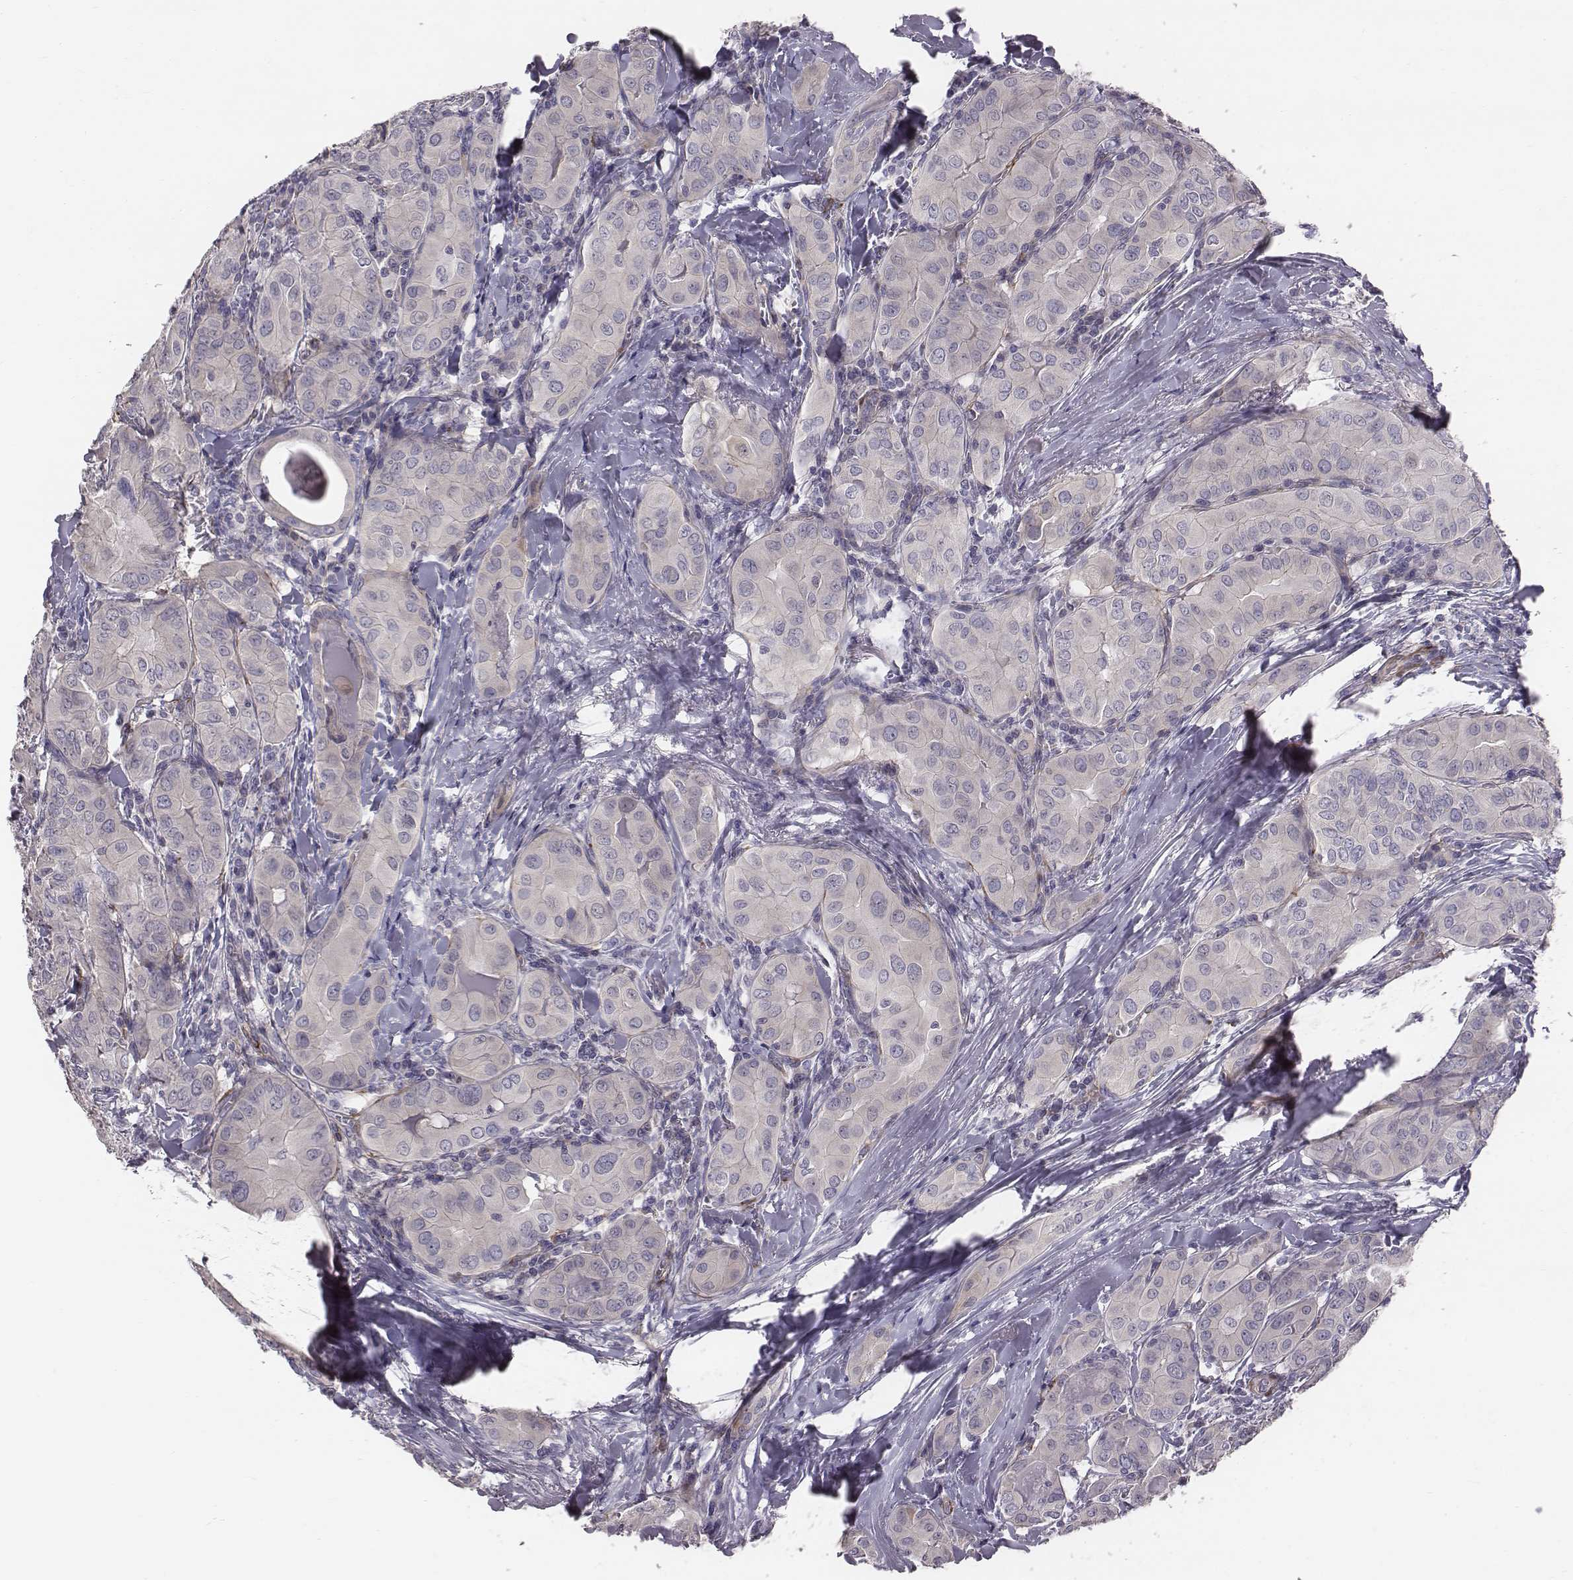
{"staining": {"intensity": "negative", "quantity": "none", "location": "none"}, "tissue": "thyroid cancer", "cell_type": "Tumor cells", "image_type": "cancer", "snomed": [{"axis": "morphology", "description": "Papillary adenocarcinoma, NOS"}, {"axis": "topography", "description": "Thyroid gland"}], "caption": "A photomicrograph of papillary adenocarcinoma (thyroid) stained for a protein displays no brown staining in tumor cells.", "gene": "PRKCZ", "patient": {"sex": "female", "age": 37}}